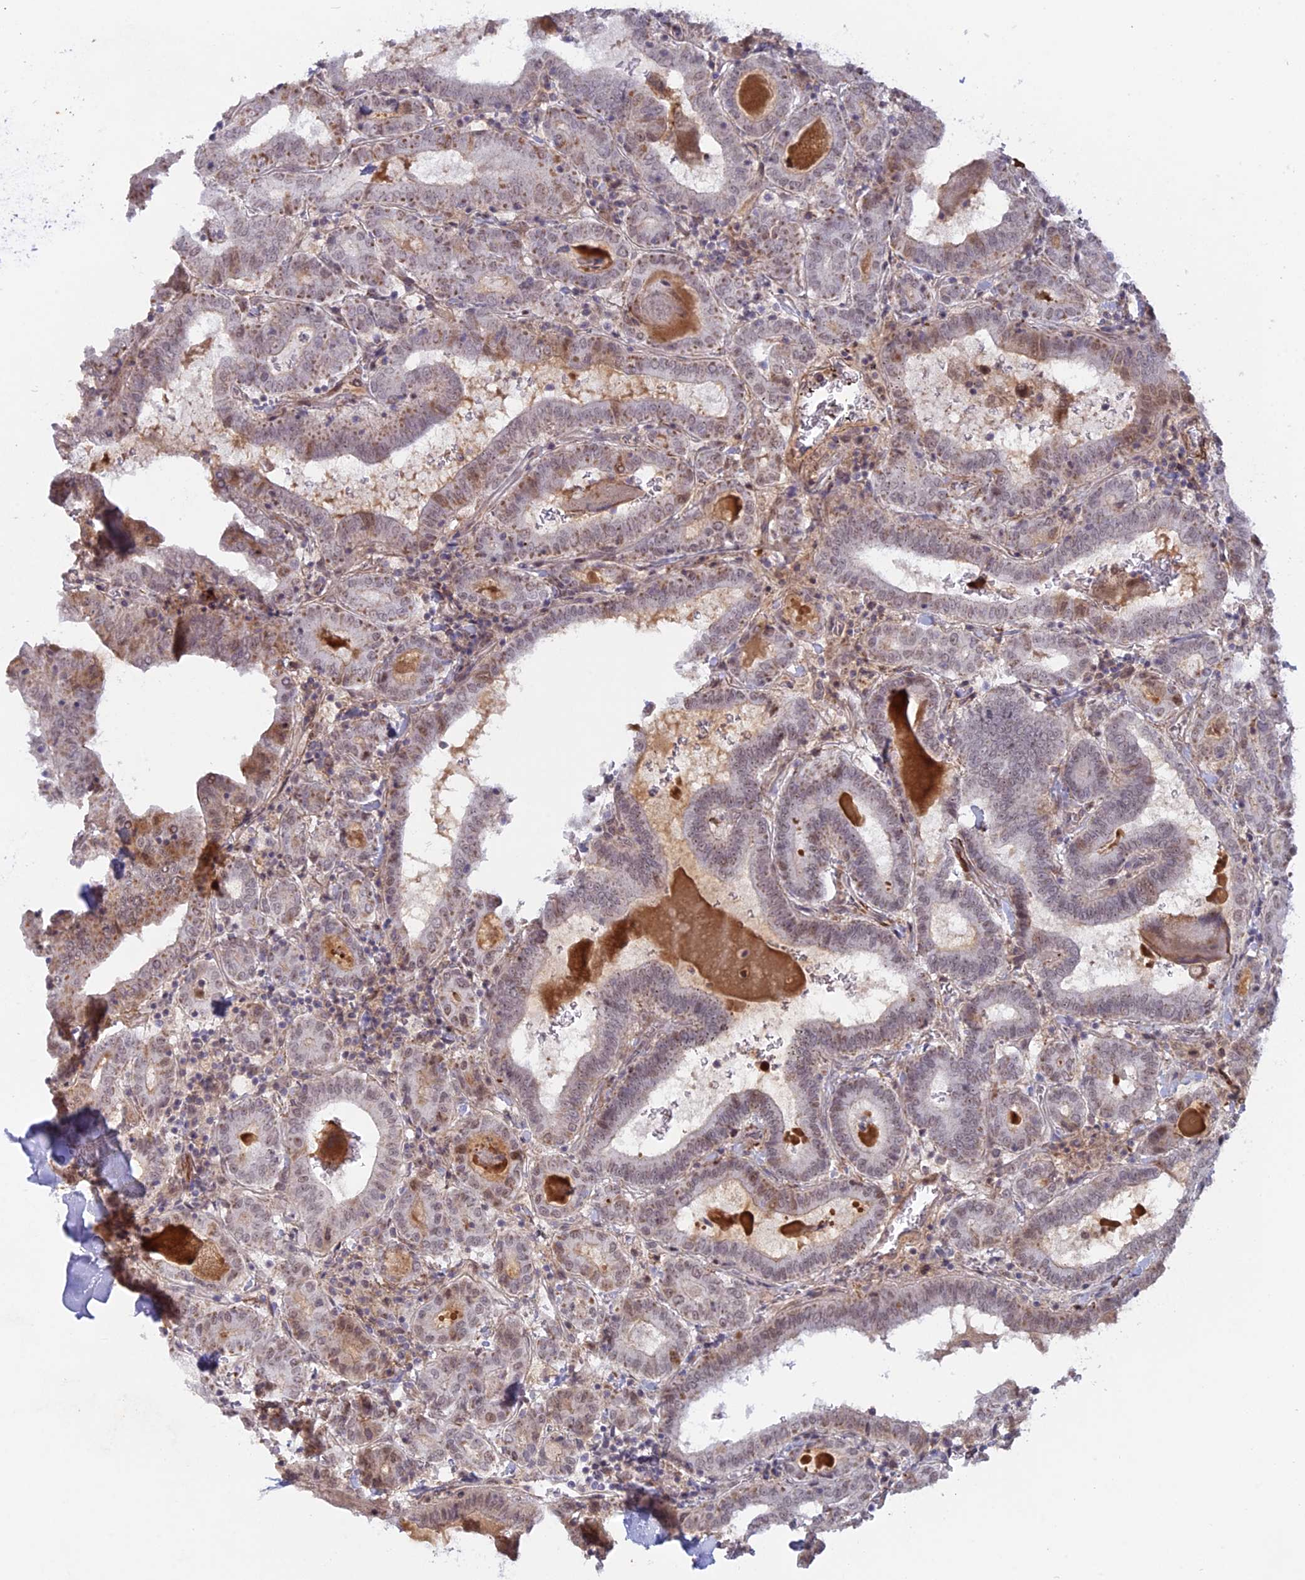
{"staining": {"intensity": "weak", "quantity": "25%-75%", "location": "nuclear"}, "tissue": "thyroid cancer", "cell_type": "Tumor cells", "image_type": "cancer", "snomed": [{"axis": "morphology", "description": "Papillary adenocarcinoma, NOS"}, {"axis": "topography", "description": "Thyroid gland"}], "caption": "Thyroid papillary adenocarcinoma was stained to show a protein in brown. There is low levels of weak nuclear expression in about 25%-75% of tumor cells.", "gene": "CCDC154", "patient": {"sex": "female", "age": 72}}